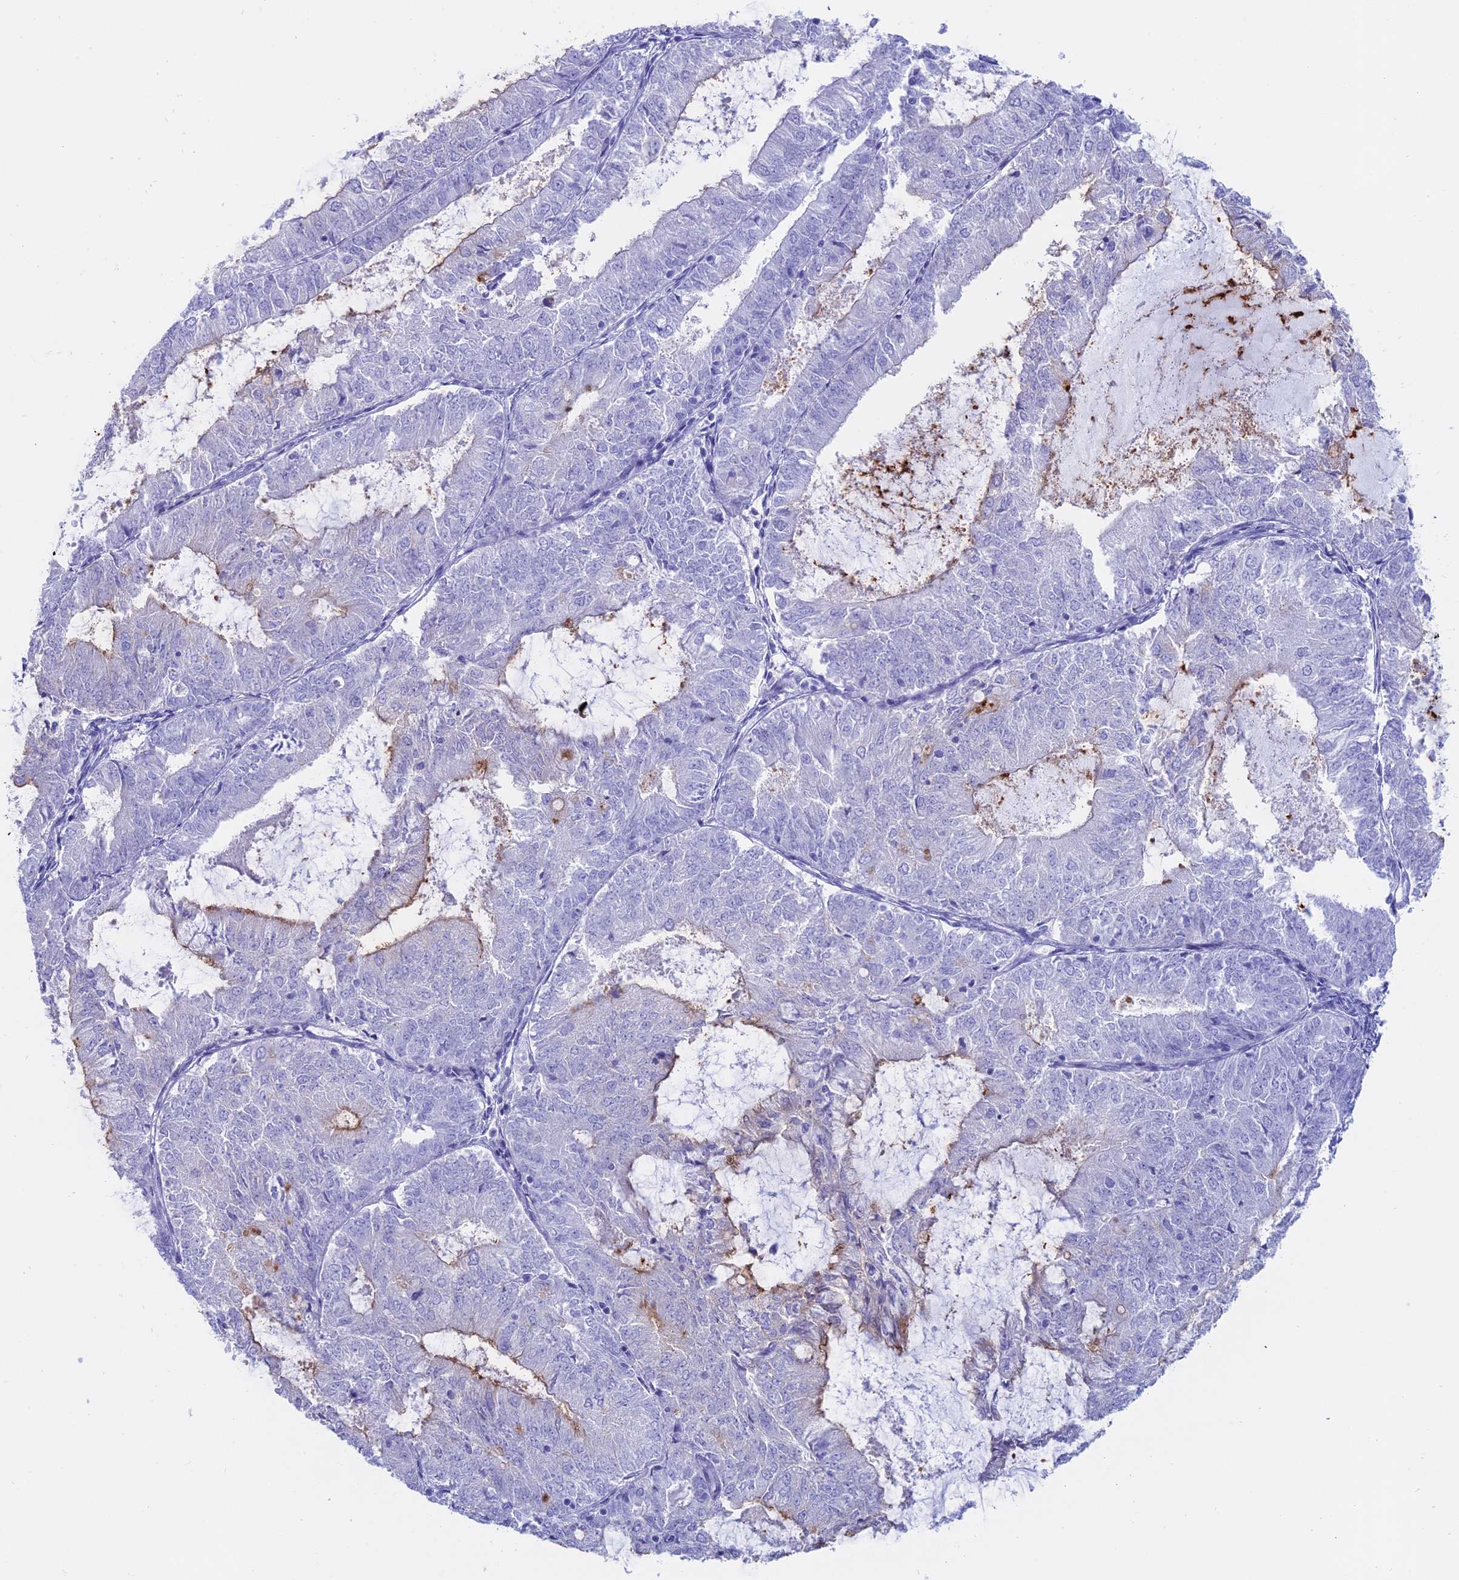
{"staining": {"intensity": "moderate", "quantity": "<25%", "location": "cytoplasmic/membranous"}, "tissue": "endometrial cancer", "cell_type": "Tumor cells", "image_type": "cancer", "snomed": [{"axis": "morphology", "description": "Adenocarcinoma, NOS"}, {"axis": "topography", "description": "Endometrium"}], "caption": "Moderate cytoplasmic/membranous protein staining is identified in approximately <25% of tumor cells in endometrial adenocarcinoma.", "gene": "OR2AE1", "patient": {"sex": "female", "age": 57}}